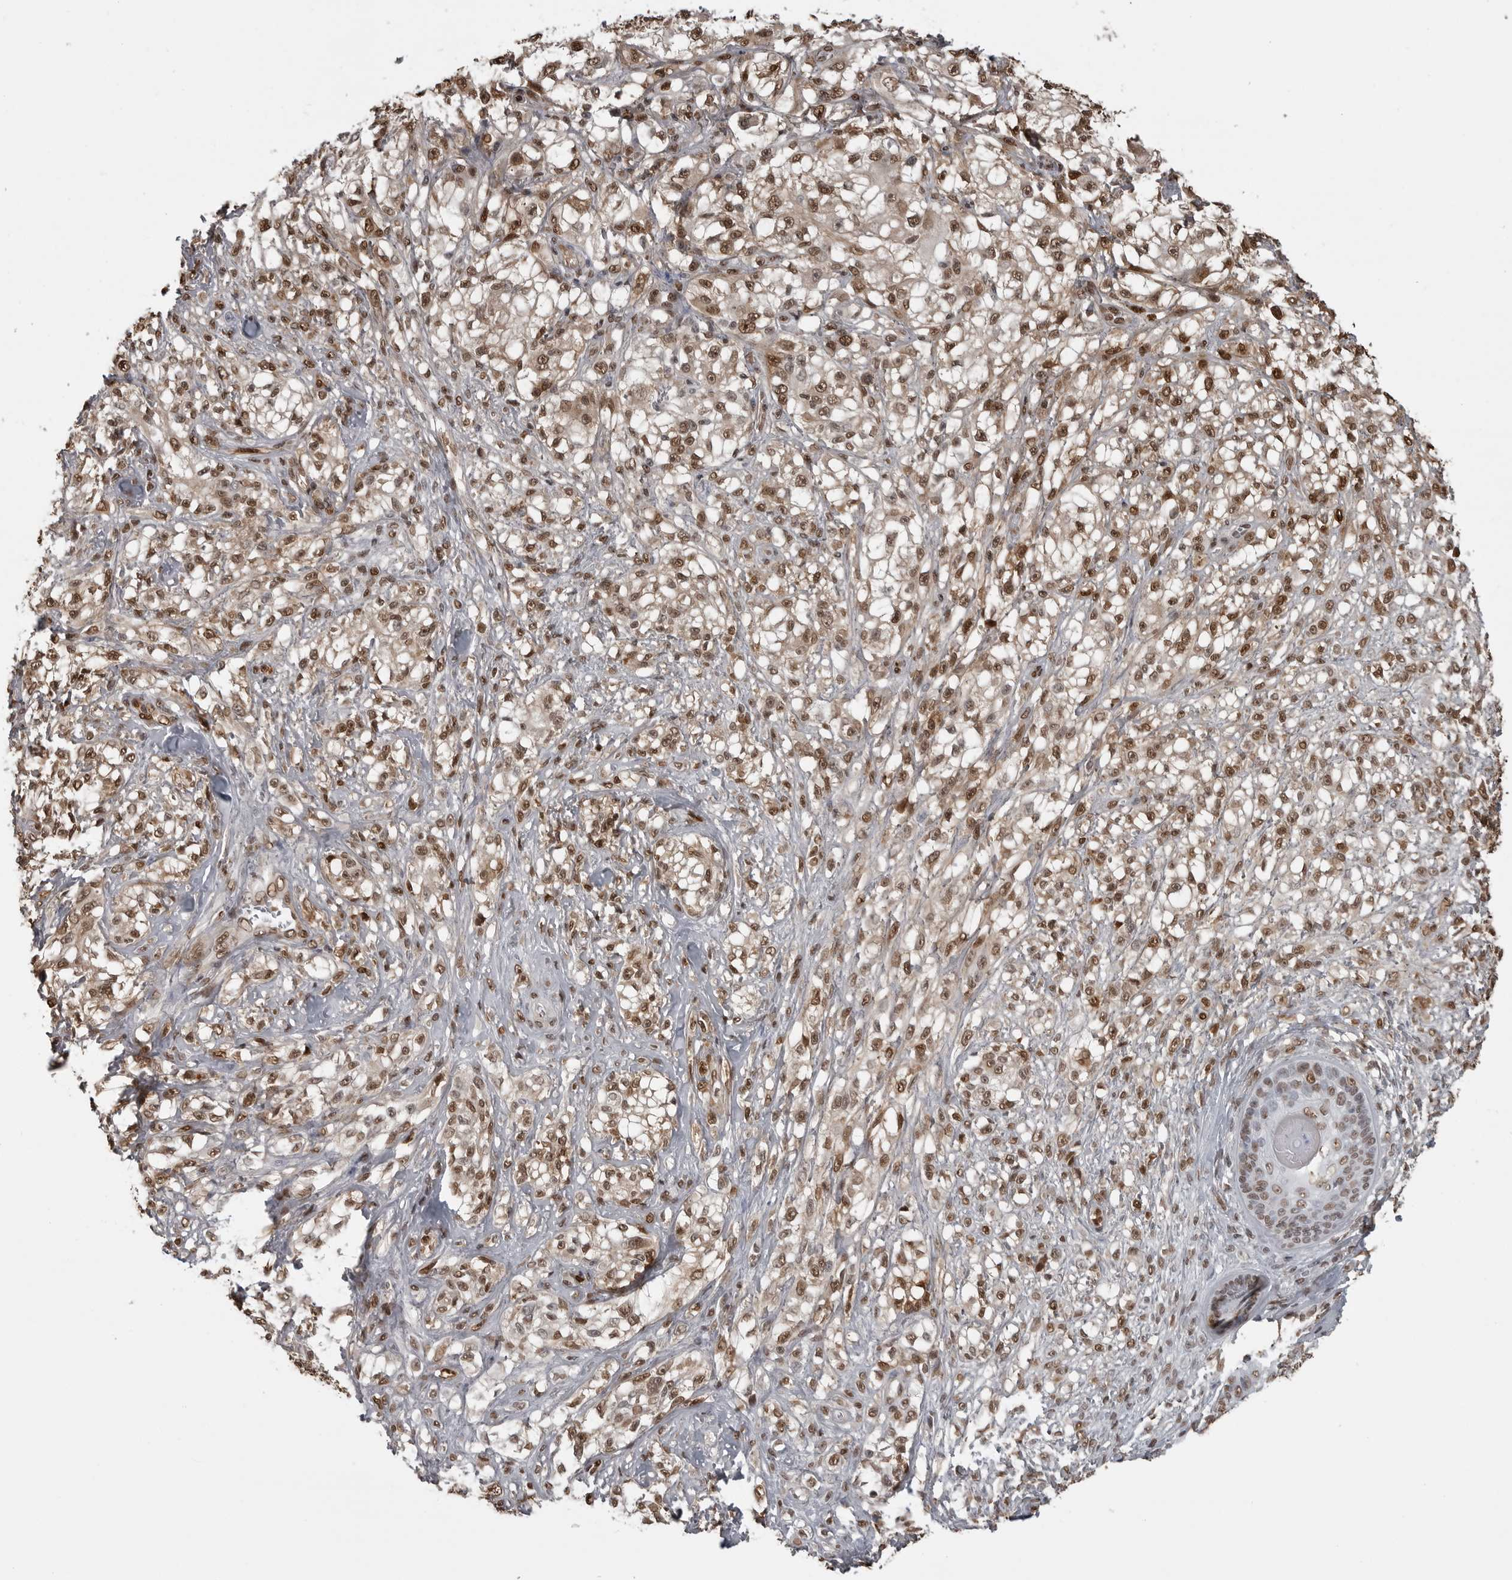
{"staining": {"intensity": "moderate", "quantity": ">75%", "location": "nuclear"}, "tissue": "melanoma", "cell_type": "Tumor cells", "image_type": "cancer", "snomed": [{"axis": "morphology", "description": "Malignant melanoma, NOS"}, {"axis": "topography", "description": "Skin of head"}], "caption": "Malignant melanoma stained with immunohistochemistry (IHC) displays moderate nuclear positivity in approximately >75% of tumor cells. The protein of interest is shown in brown color, while the nuclei are stained blue.", "gene": "SMAD2", "patient": {"sex": "male", "age": 83}}